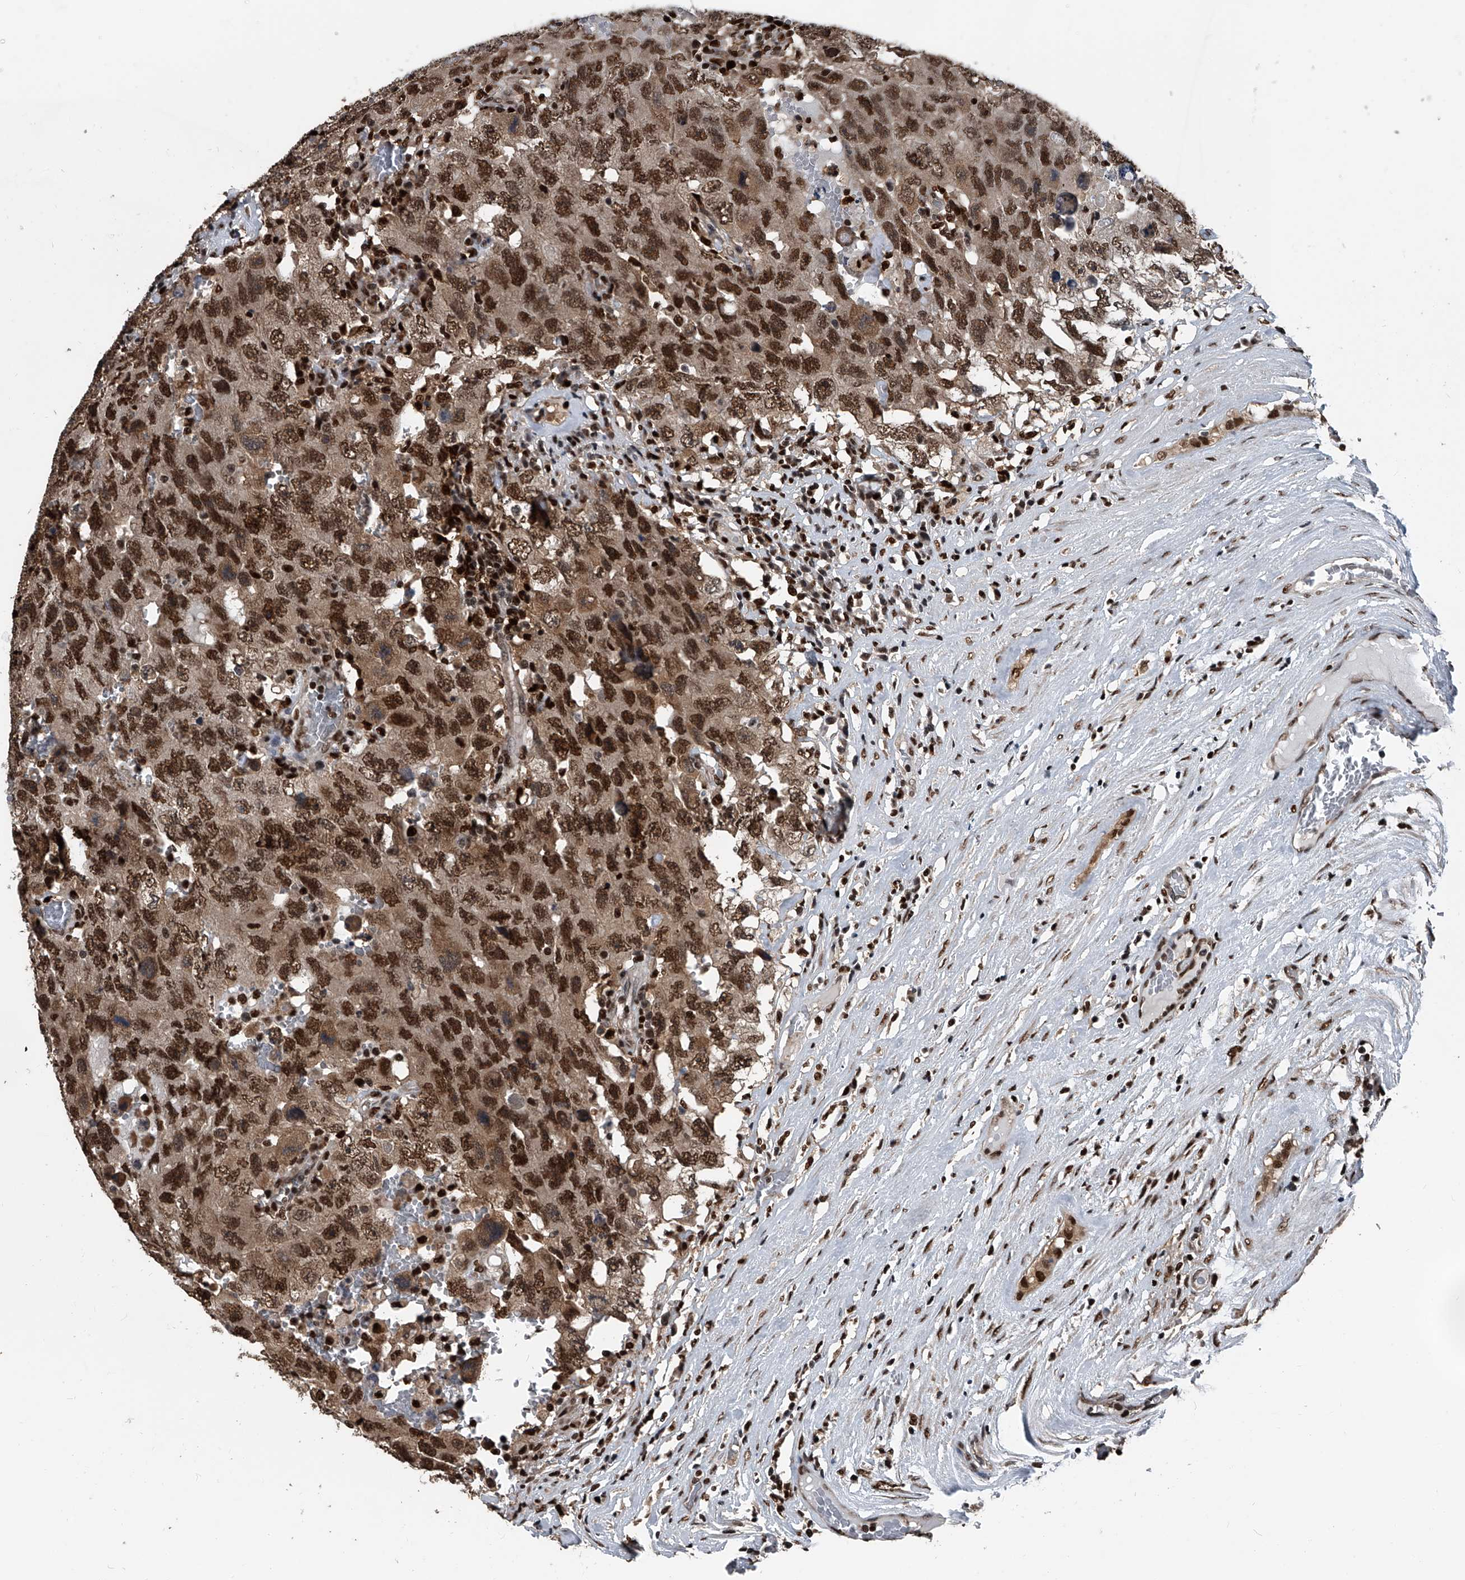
{"staining": {"intensity": "strong", "quantity": ">75%", "location": "nuclear"}, "tissue": "testis cancer", "cell_type": "Tumor cells", "image_type": "cancer", "snomed": [{"axis": "morphology", "description": "Carcinoma, Embryonal, NOS"}, {"axis": "topography", "description": "Testis"}], "caption": "Strong nuclear staining is identified in about >75% of tumor cells in testis embryonal carcinoma. Using DAB (brown) and hematoxylin (blue) stains, captured at high magnification using brightfield microscopy.", "gene": "FKBP5", "patient": {"sex": "male", "age": 26}}